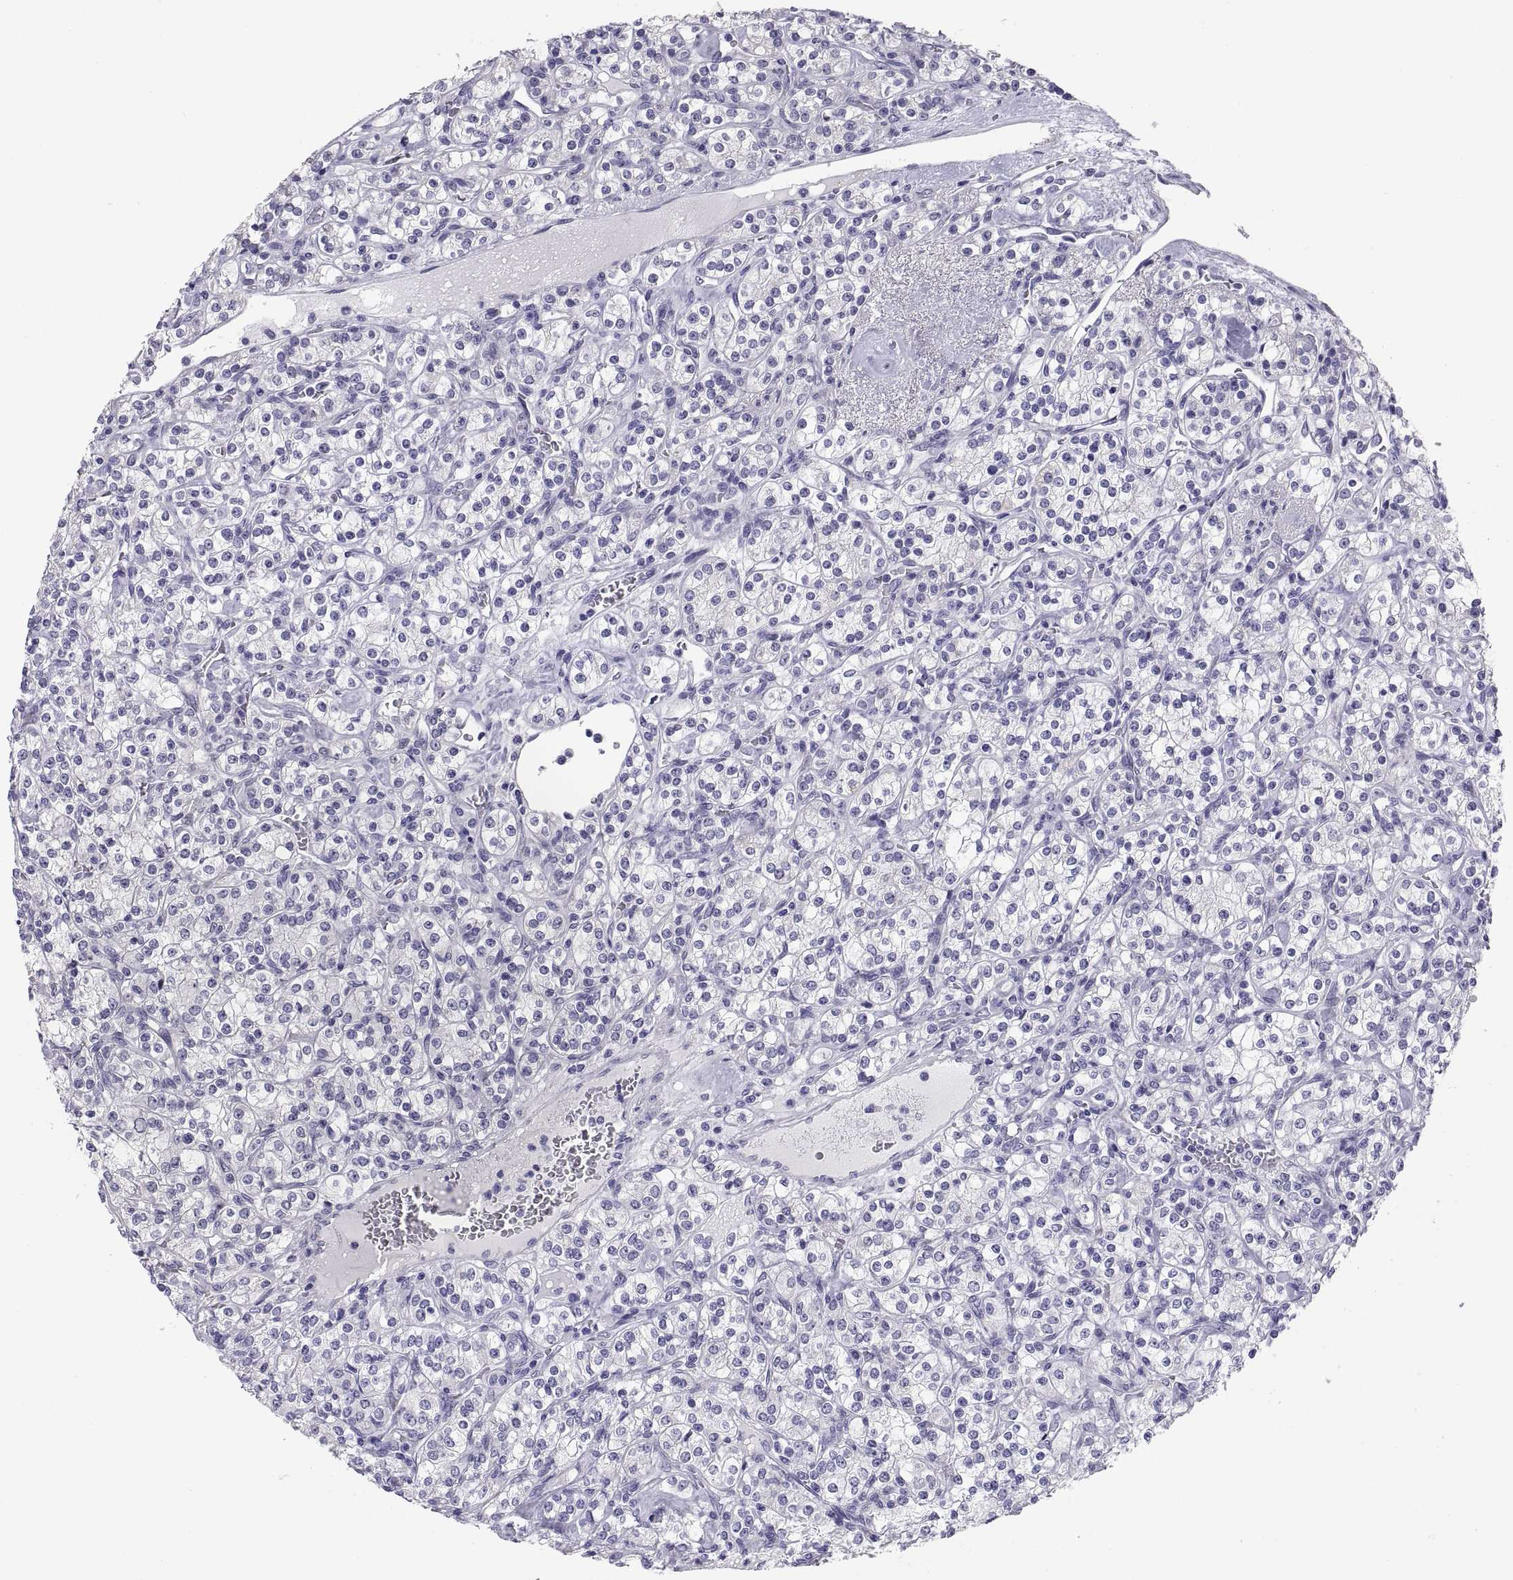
{"staining": {"intensity": "negative", "quantity": "none", "location": "none"}, "tissue": "renal cancer", "cell_type": "Tumor cells", "image_type": "cancer", "snomed": [{"axis": "morphology", "description": "Adenocarcinoma, NOS"}, {"axis": "topography", "description": "Kidney"}], "caption": "This is a histopathology image of IHC staining of renal adenocarcinoma, which shows no positivity in tumor cells.", "gene": "FAM170A", "patient": {"sex": "male", "age": 77}}